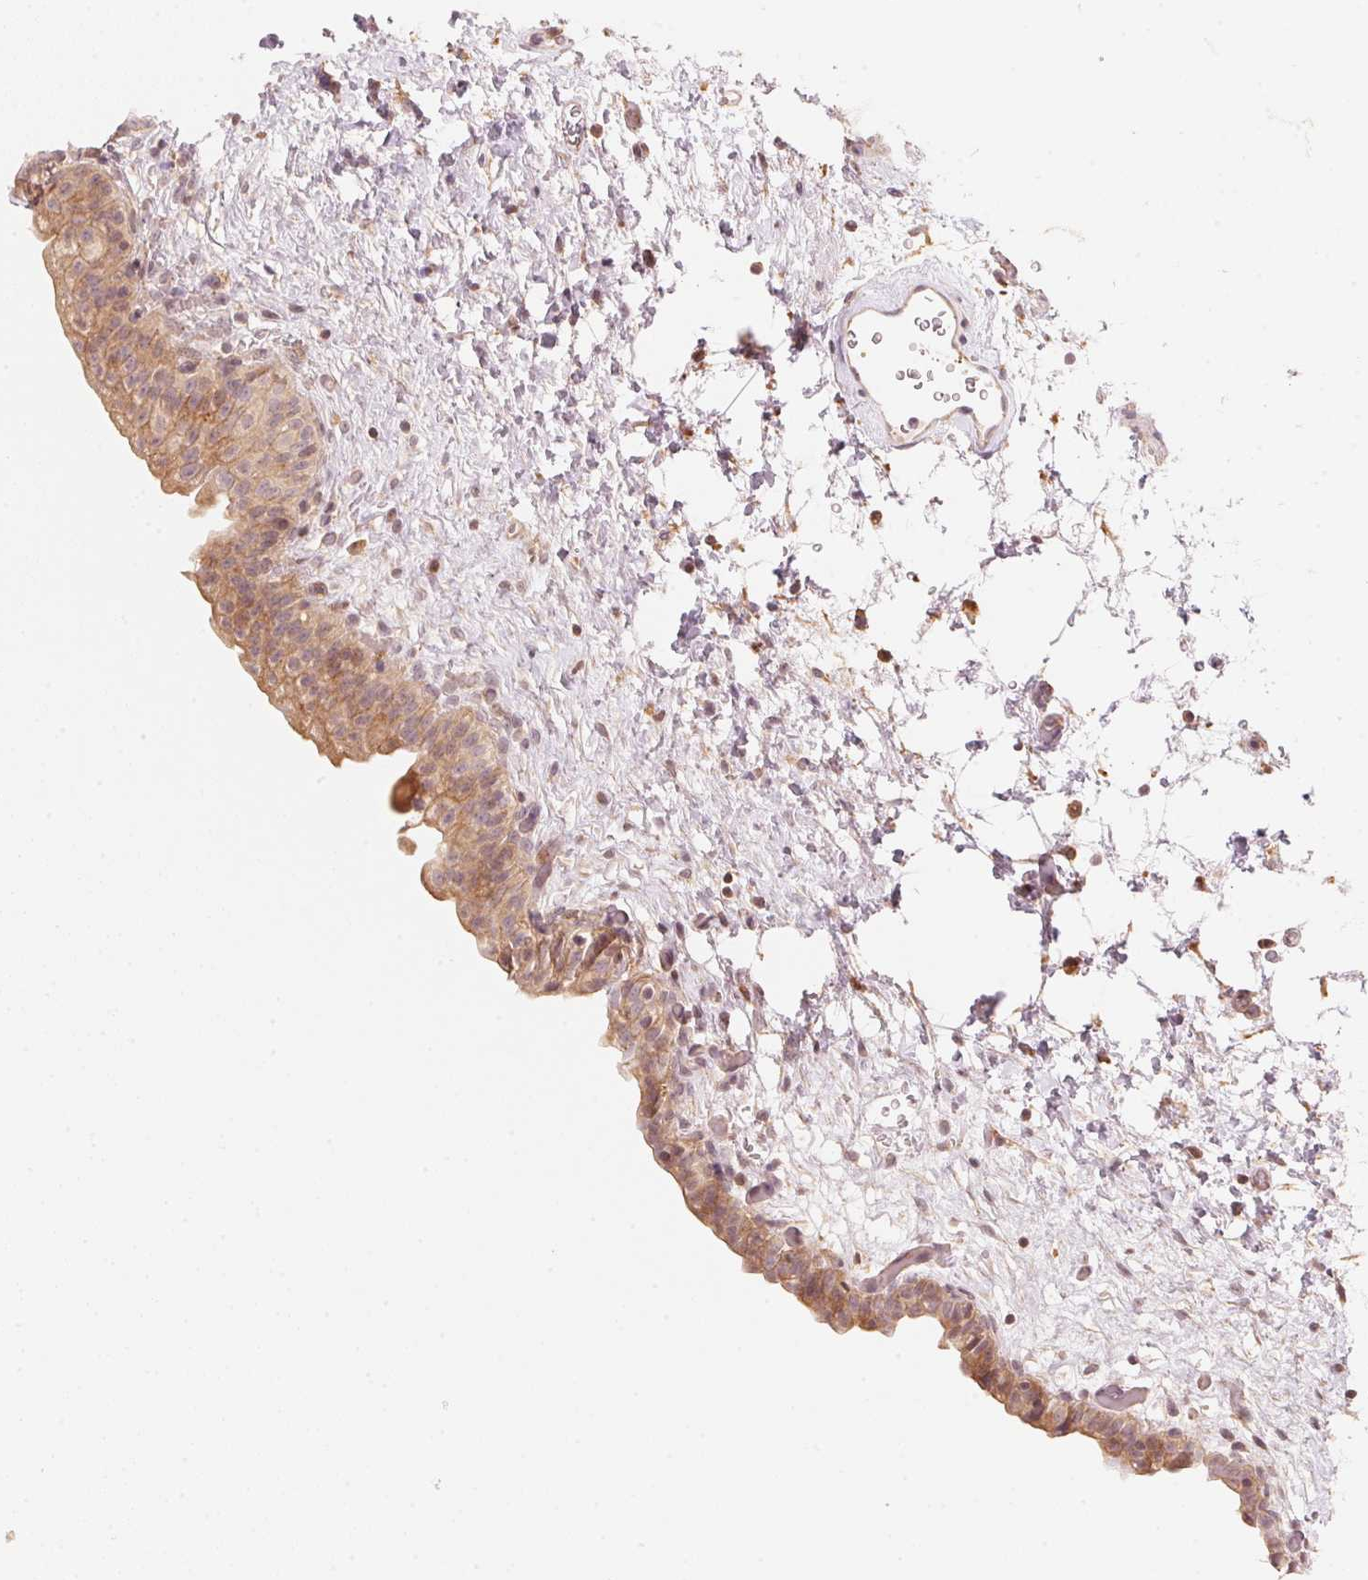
{"staining": {"intensity": "moderate", "quantity": ">75%", "location": "cytoplasmic/membranous"}, "tissue": "urinary bladder", "cell_type": "Urothelial cells", "image_type": "normal", "snomed": [{"axis": "morphology", "description": "Normal tissue, NOS"}, {"axis": "topography", "description": "Urinary bladder"}], "caption": "Urothelial cells reveal medium levels of moderate cytoplasmic/membranous expression in approximately >75% of cells in benign urinary bladder.", "gene": "PRKN", "patient": {"sex": "male", "age": 69}}